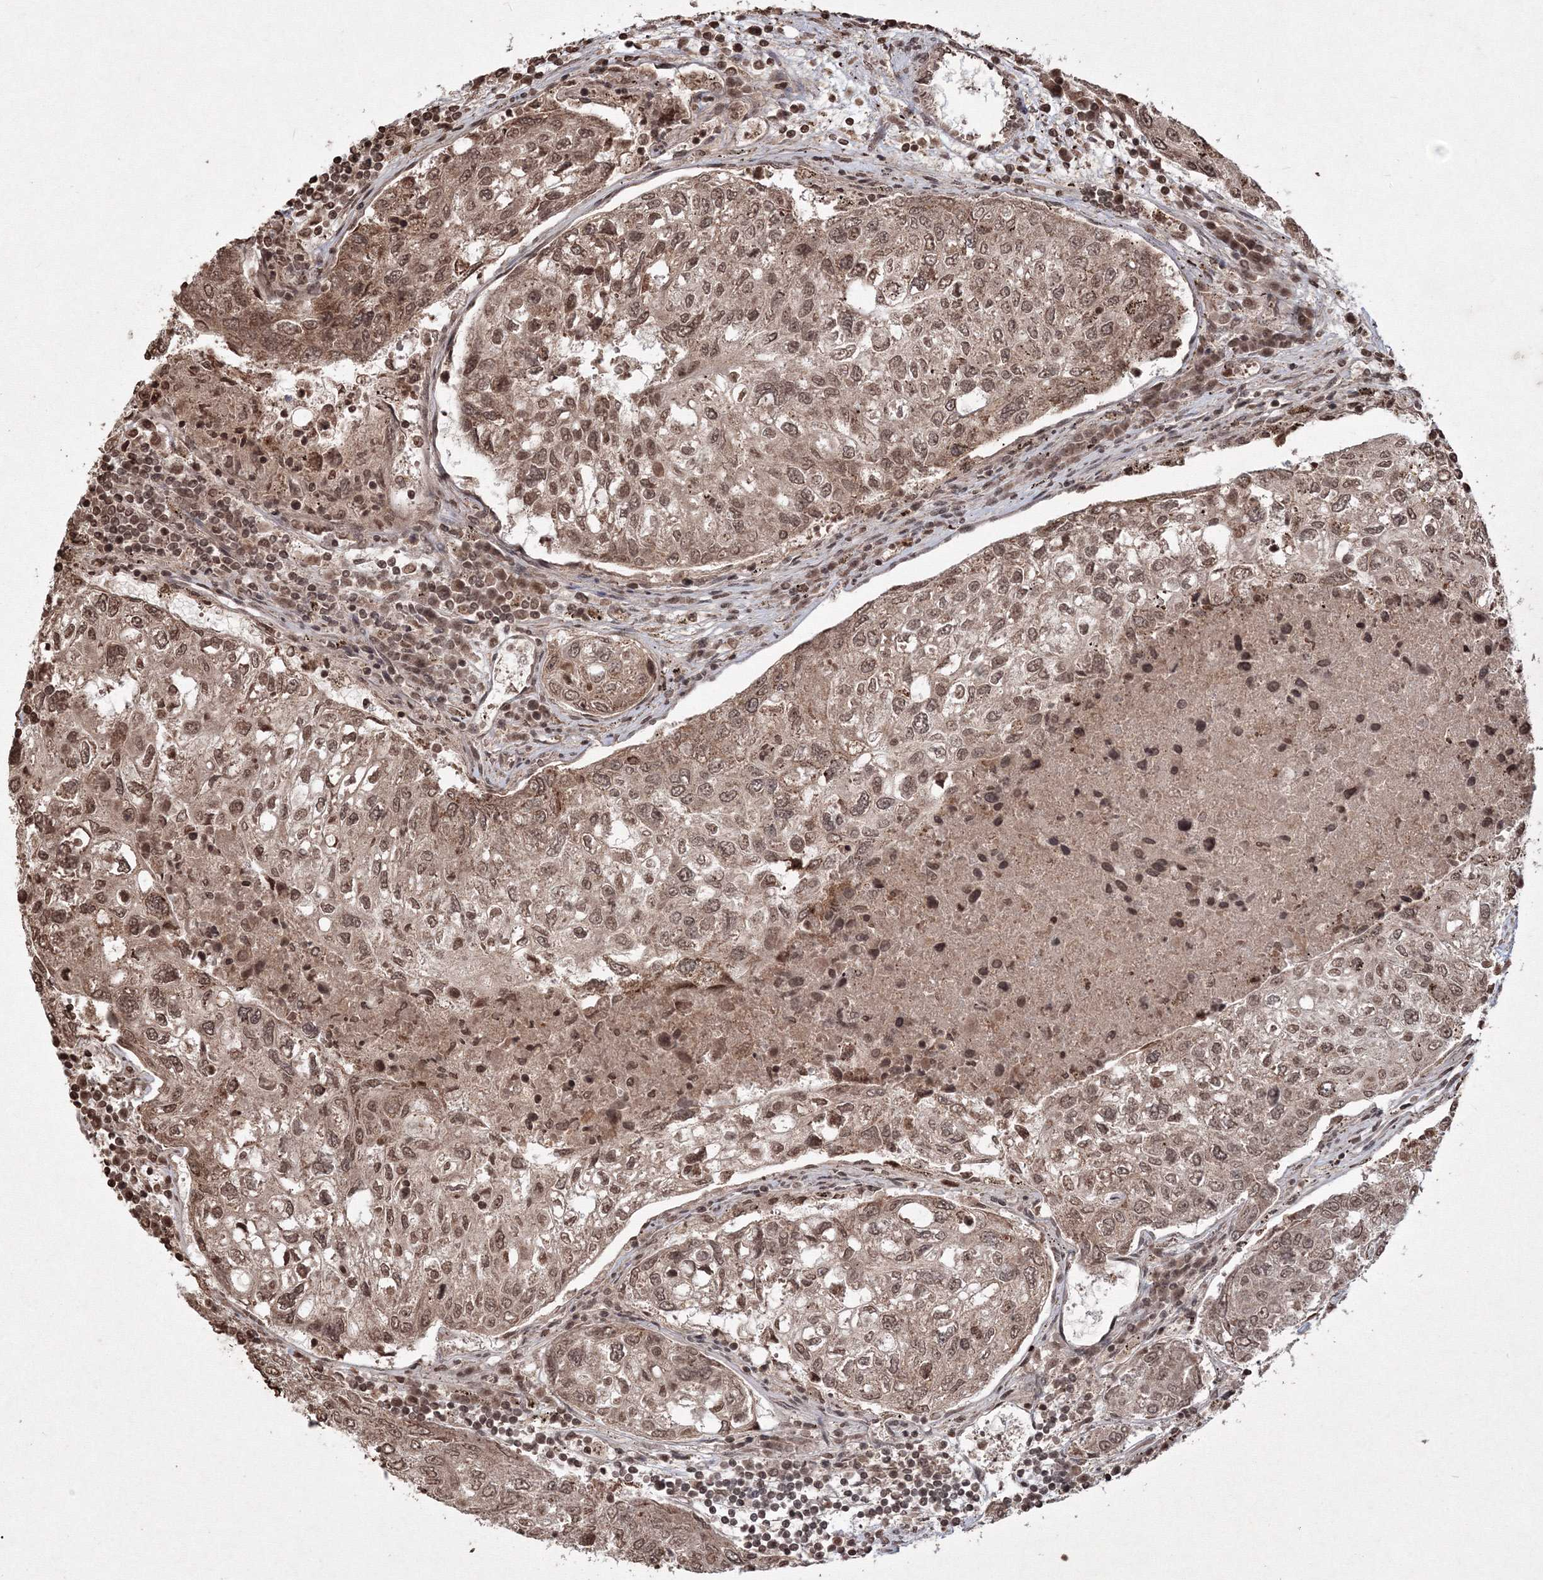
{"staining": {"intensity": "moderate", "quantity": ">75%", "location": "cytoplasmic/membranous,nuclear"}, "tissue": "urothelial cancer", "cell_type": "Tumor cells", "image_type": "cancer", "snomed": [{"axis": "morphology", "description": "Urothelial carcinoma, High grade"}, {"axis": "topography", "description": "Lymph node"}, {"axis": "topography", "description": "Urinary bladder"}], "caption": "High-grade urothelial carcinoma stained with immunohistochemistry displays moderate cytoplasmic/membranous and nuclear expression in approximately >75% of tumor cells. Using DAB (brown) and hematoxylin (blue) stains, captured at high magnification using brightfield microscopy.", "gene": "PEX13", "patient": {"sex": "male", "age": 51}}